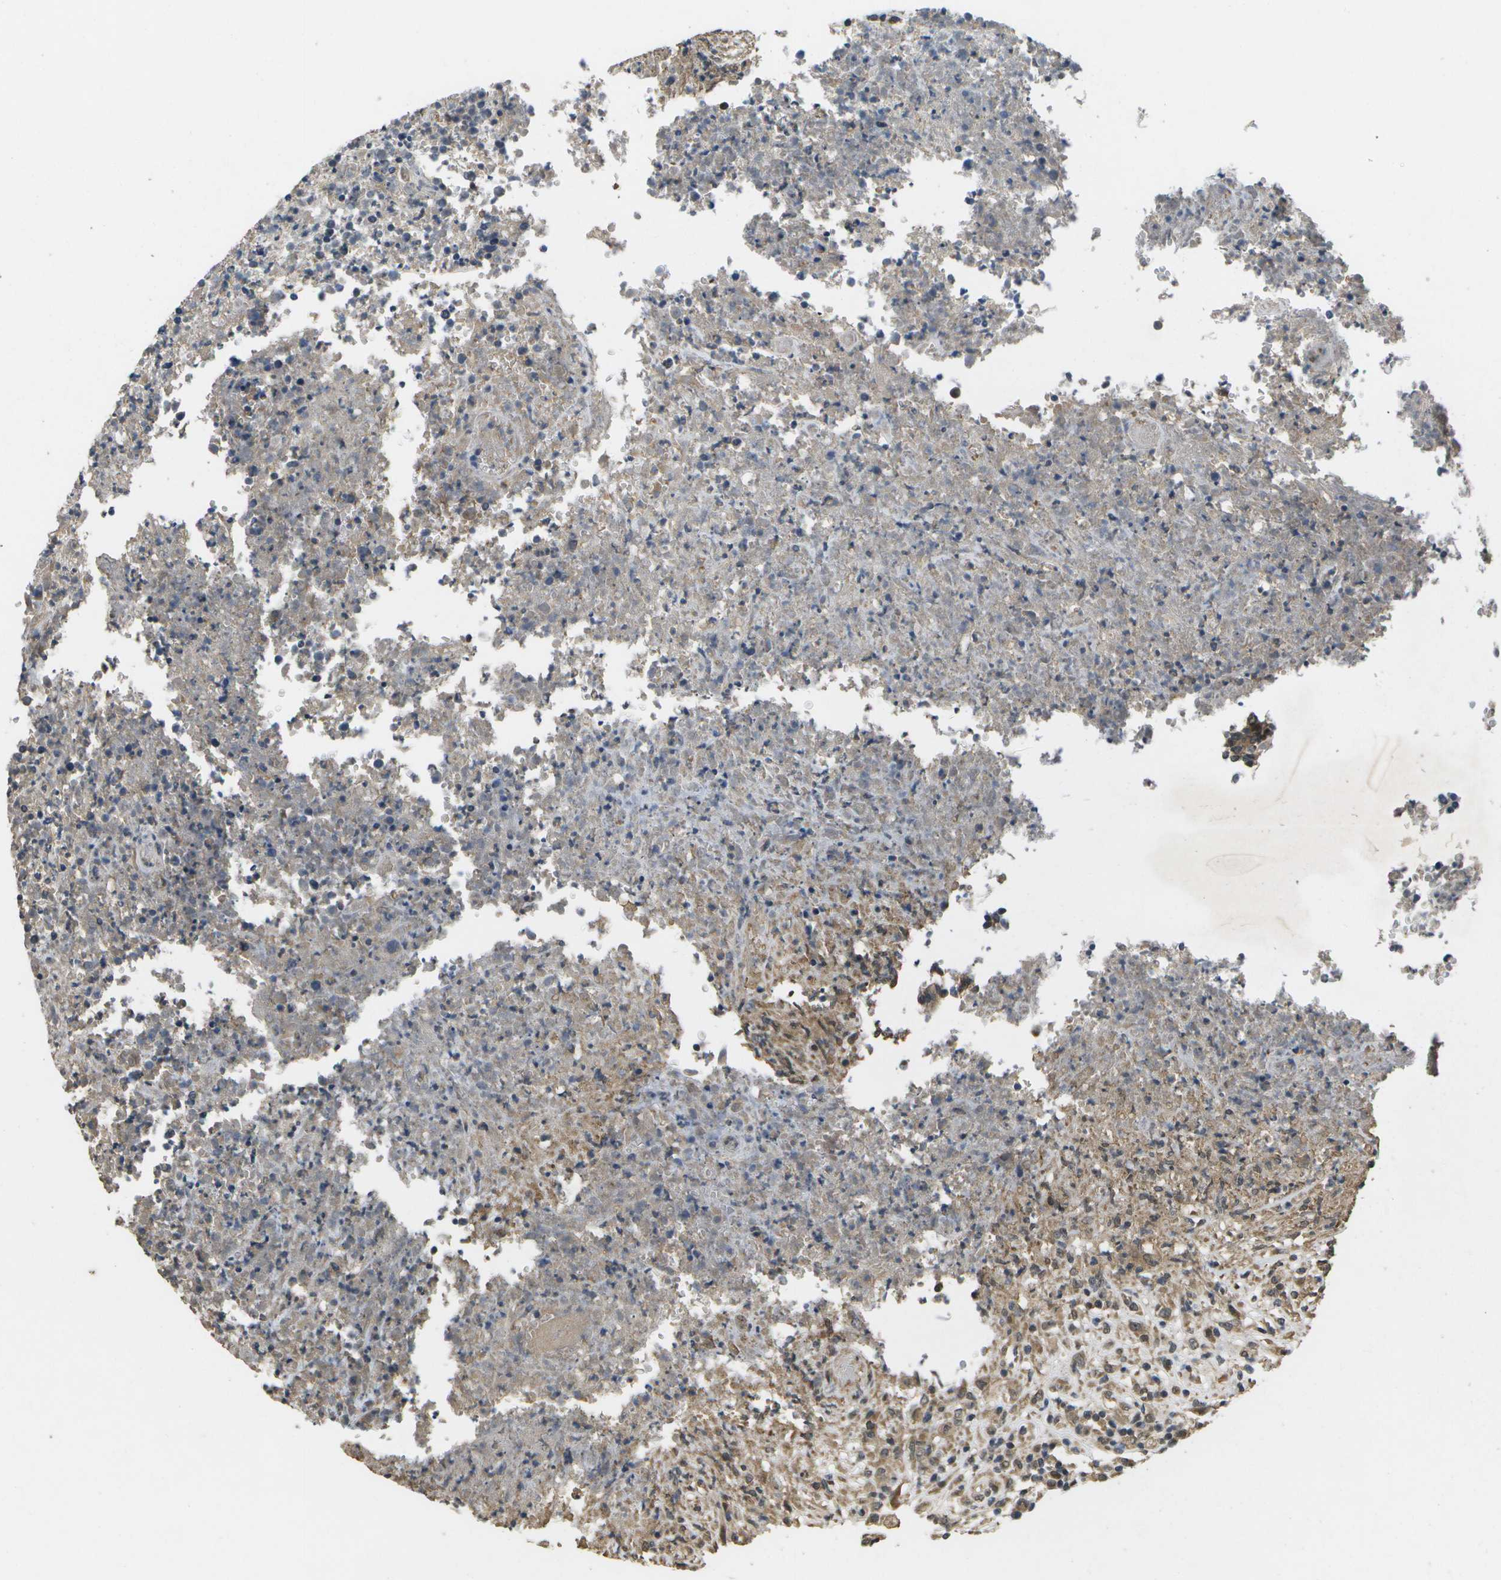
{"staining": {"intensity": "weak", "quantity": ">75%", "location": "cytoplasmic/membranous"}, "tissue": "lymphoma", "cell_type": "Tumor cells", "image_type": "cancer", "snomed": [{"axis": "morphology", "description": "Malignant lymphoma, non-Hodgkin's type, High grade"}, {"axis": "topography", "description": "Lymph node"}], "caption": "Protein analysis of lymphoma tissue demonstrates weak cytoplasmic/membranous expression in approximately >75% of tumor cells.", "gene": "ALAS1", "patient": {"sex": "female", "age": 84}}